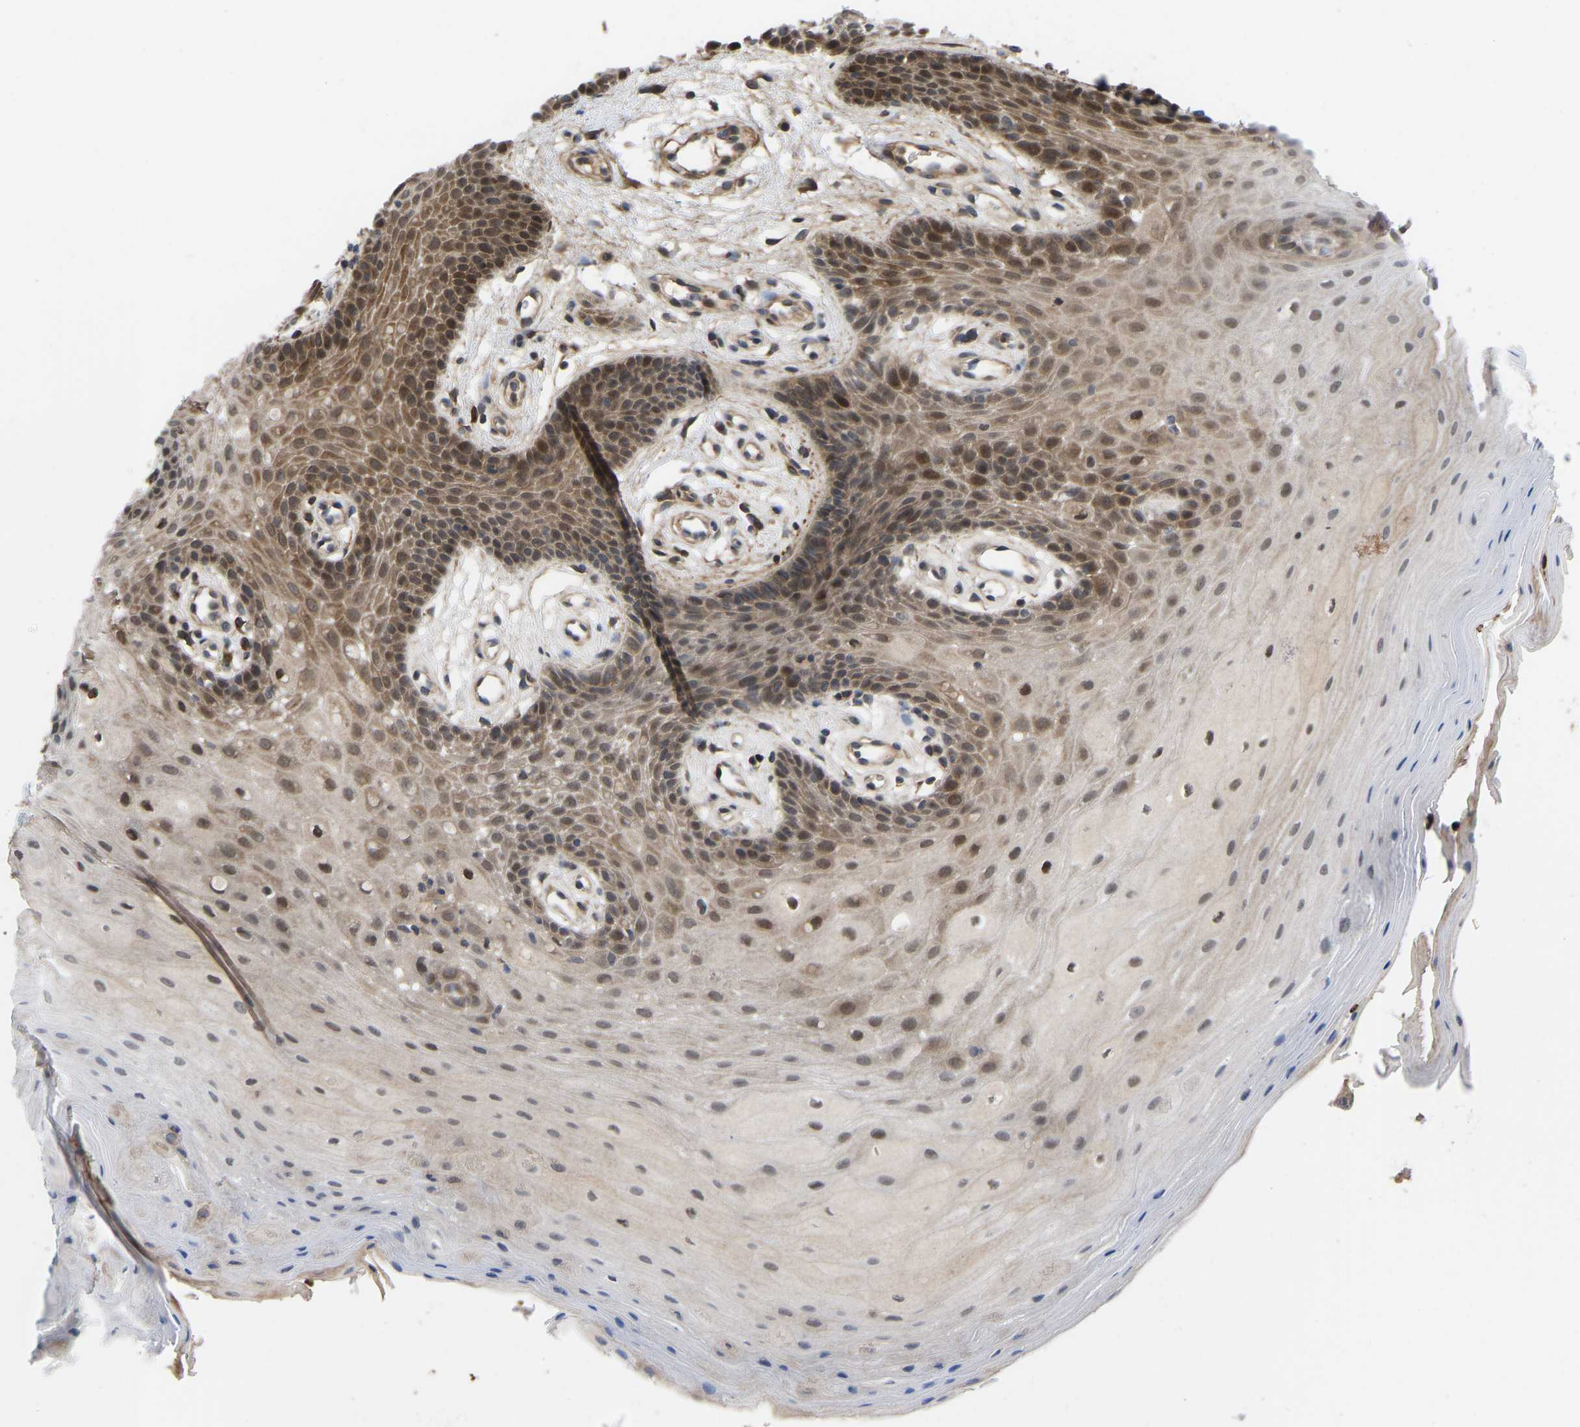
{"staining": {"intensity": "moderate", "quantity": "25%-75%", "location": "cytoplasmic/membranous,nuclear"}, "tissue": "oral mucosa", "cell_type": "Squamous epithelial cells", "image_type": "normal", "snomed": [{"axis": "morphology", "description": "Normal tissue, NOS"}, {"axis": "morphology", "description": "Squamous cell carcinoma, NOS"}, {"axis": "topography", "description": "Oral tissue"}, {"axis": "topography", "description": "Head-Neck"}], "caption": "A medium amount of moderate cytoplasmic/membranous,nuclear positivity is identified in approximately 25%-75% of squamous epithelial cells in unremarkable oral mucosa.", "gene": "CYP7B1", "patient": {"sex": "male", "age": 71}}